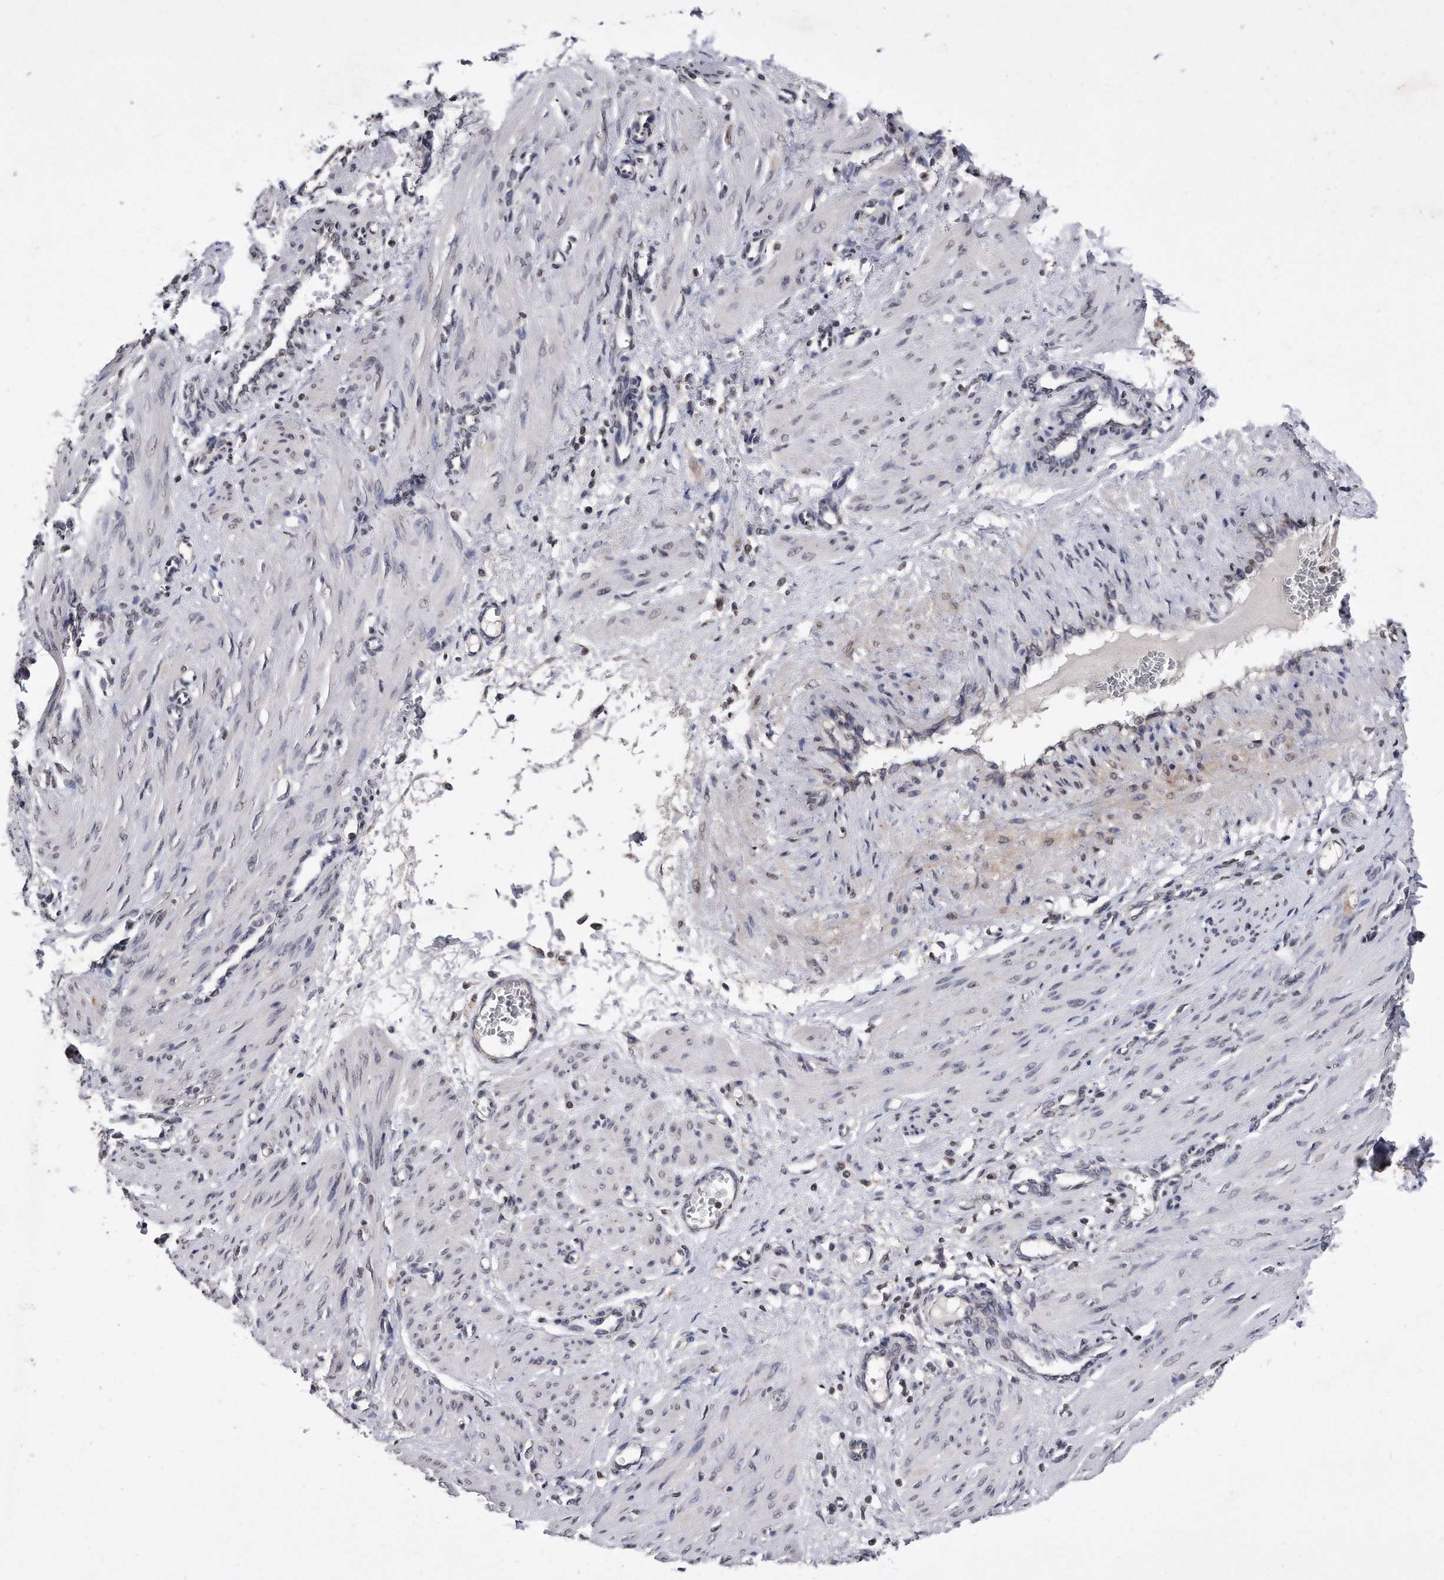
{"staining": {"intensity": "negative", "quantity": "none", "location": "none"}, "tissue": "smooth muscle", "cell_type": "Smooth muscle cells", "image_type": "normal", "snomed": [{"axis": "morphology", "description": "Normal tissue, NOS"}, {"axis": "topography", "description": "Endometrium"}], "caption": "DAB immunohistochemical staining of benign human smooth muscle reveals no significant expression in smooth muscle cells.", "gene": "DAB1", "patient": {"sex": "female", "age": 33}}